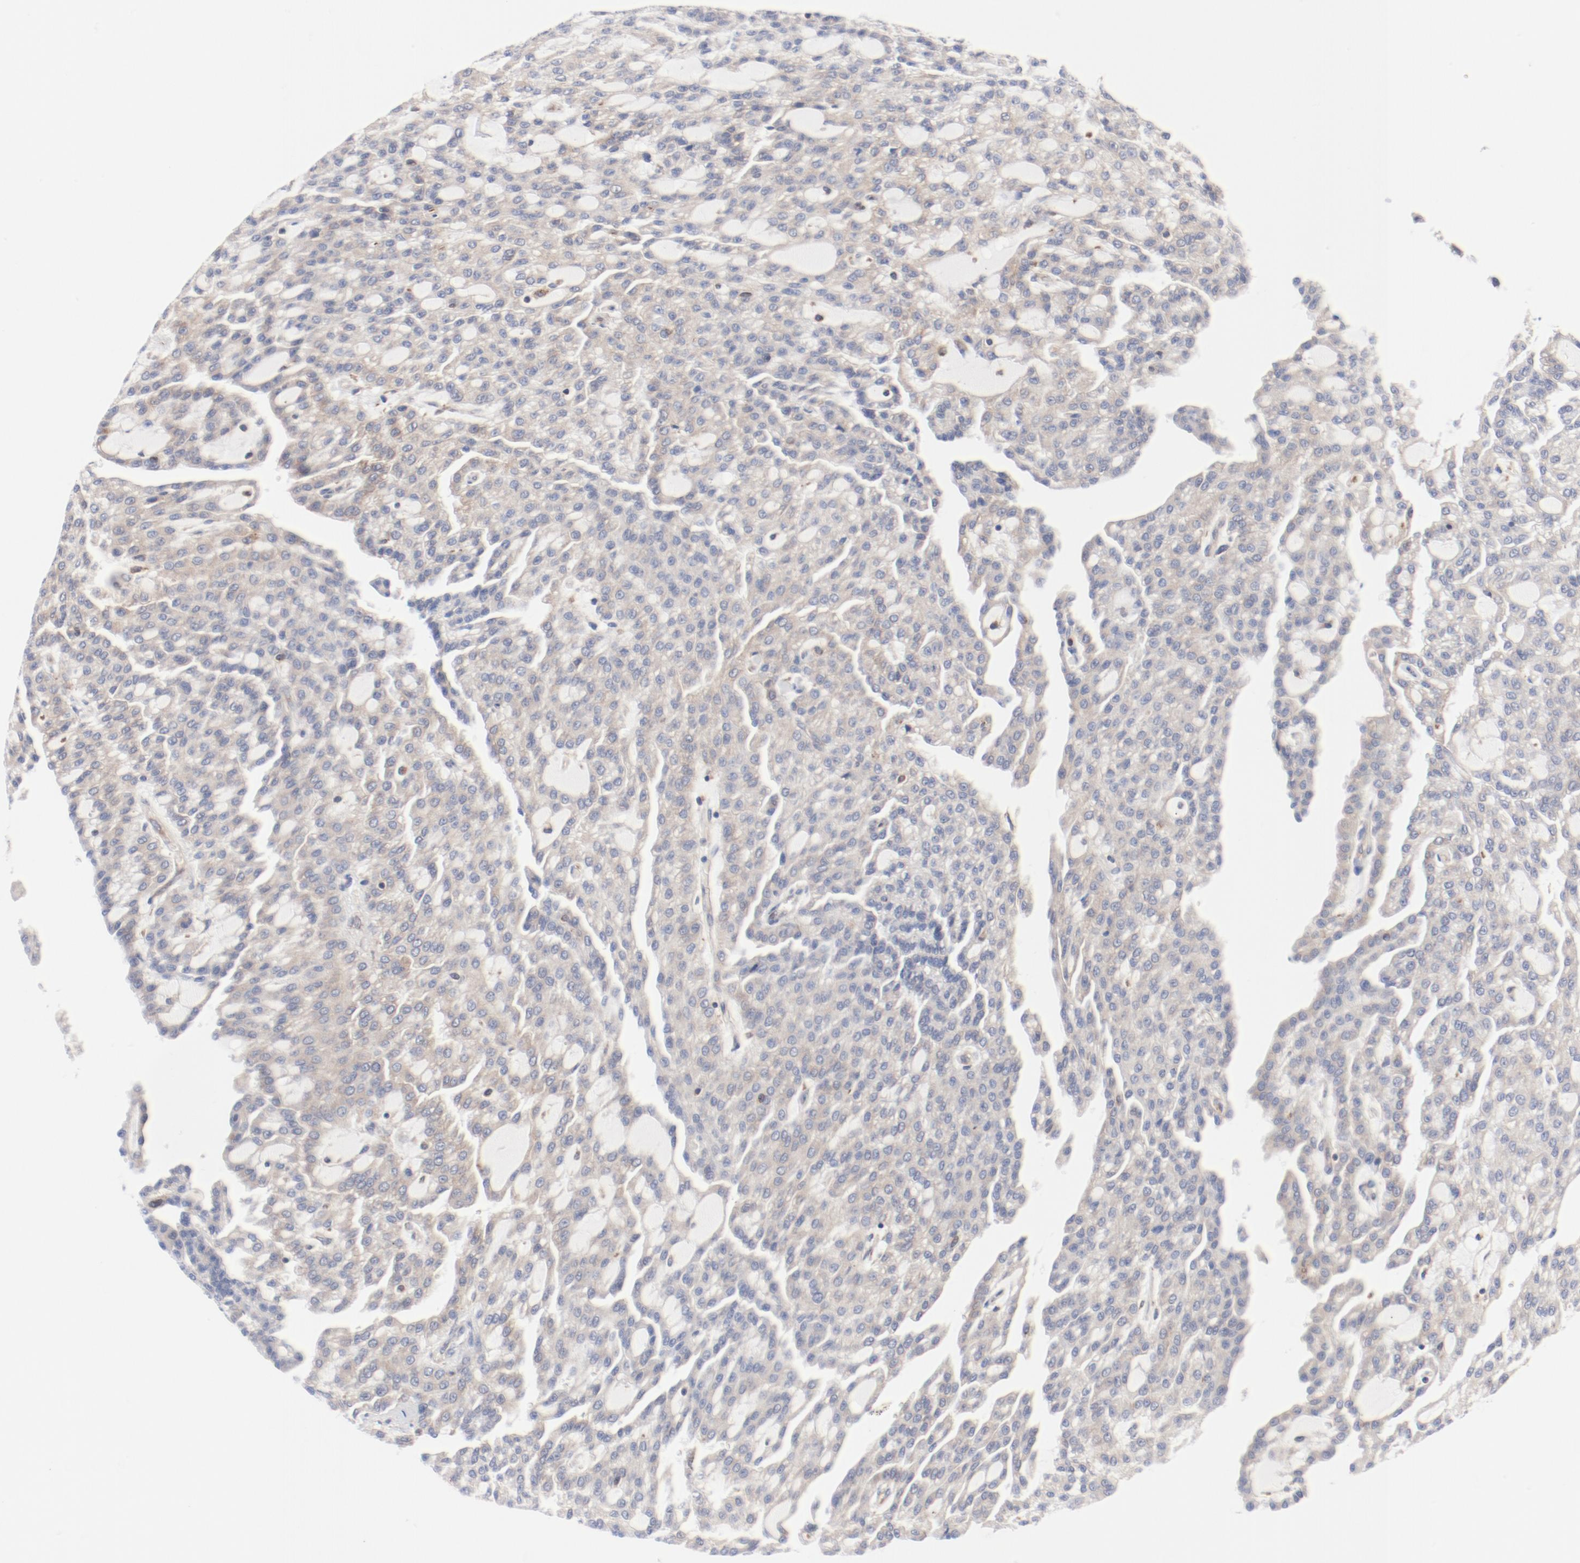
{"staining": {"intensity": "weak", "quantity": ">75%", "location": "cytoplasmic/membranous"}, "tissue": "renal cancer", "cell_type": "Tumor cells", "image_type": "cancer", "snomed": [{"axis": "morphology", "description": "Adenocarcinoma, NOS"}, {"axis": "topography", "description": "Kidney"}], "caption": "The photomicrograph demonstrates a brown stain indicating the presence of a protein in the cytoplasmic/membranous of tumor cells in renal cancer.", "gene": "PDPK1", "patient": {"sex": "male", "age": 63}}